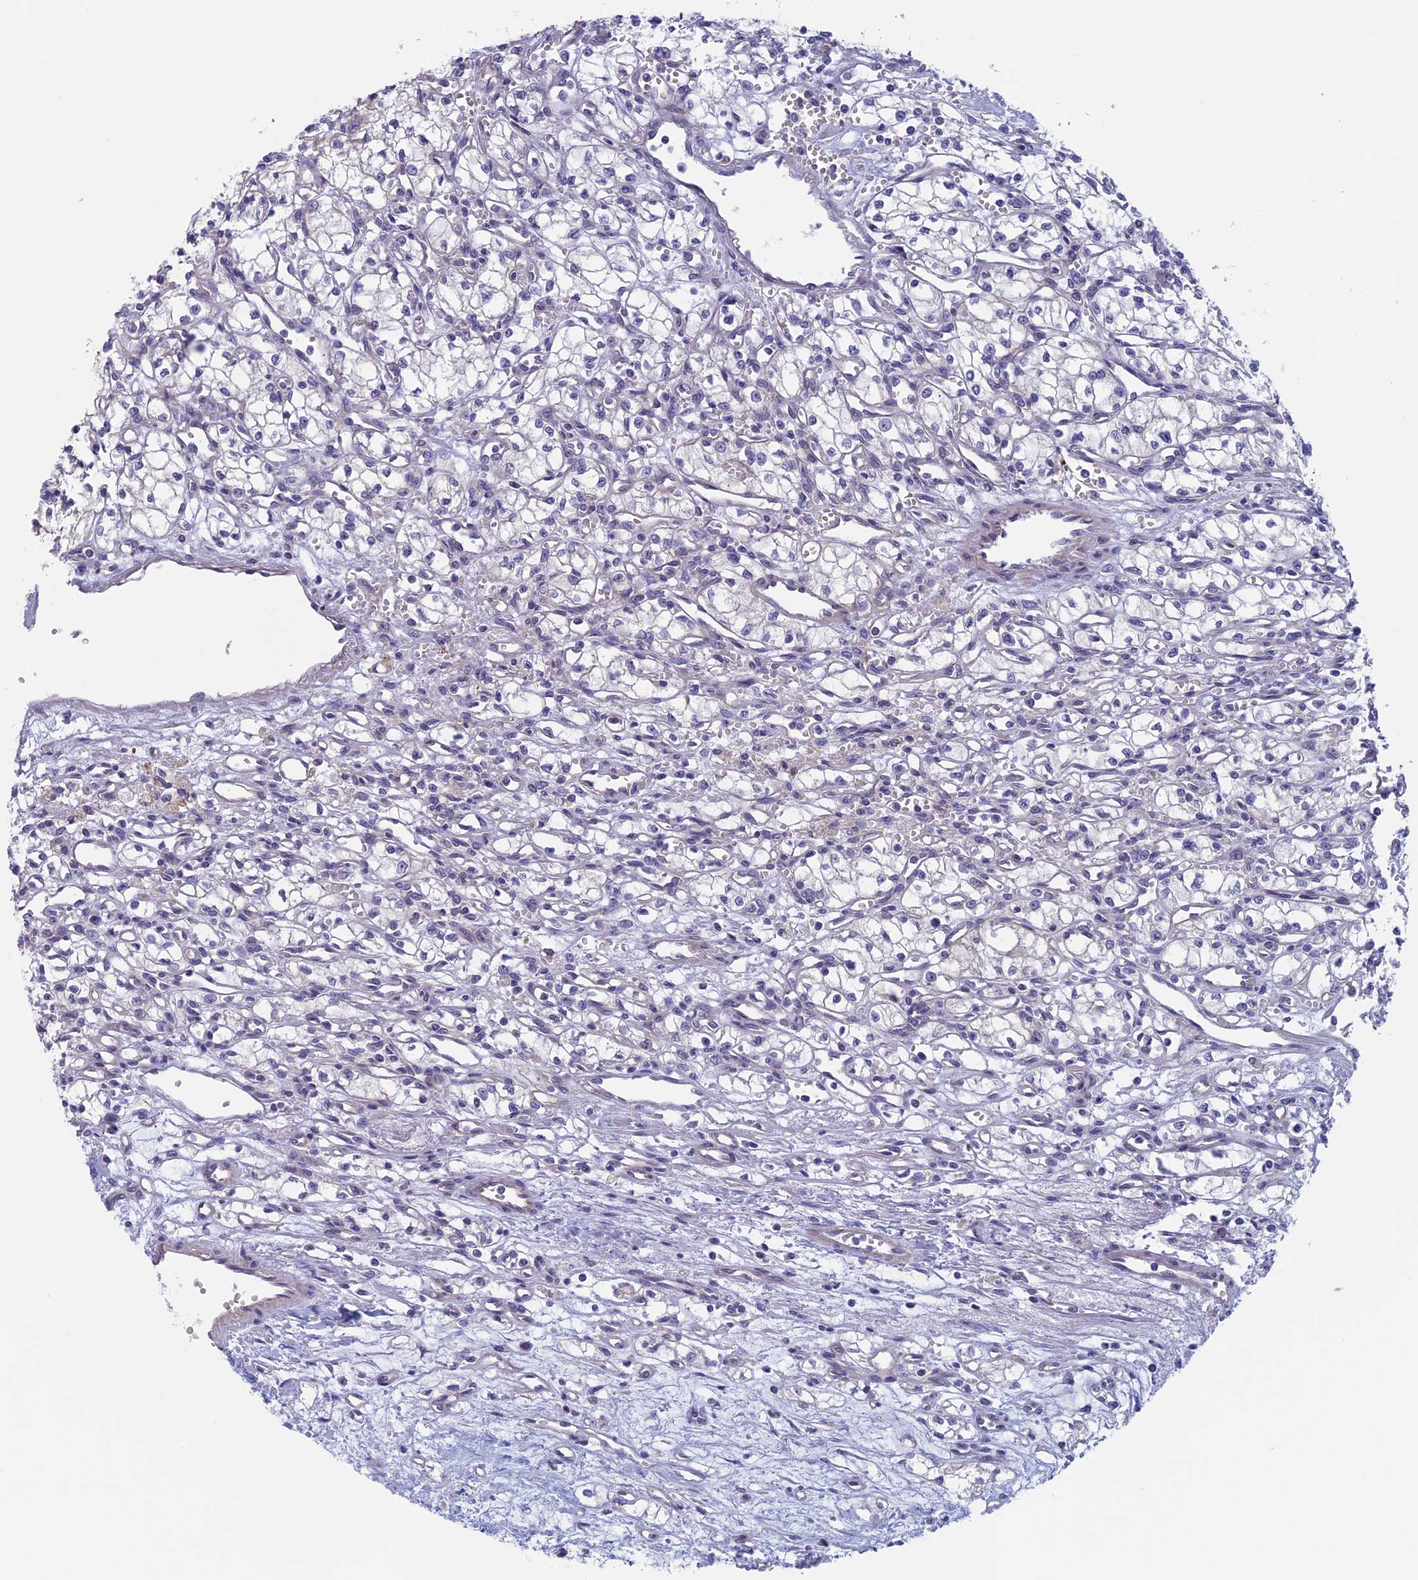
{"staining": {"intensity": "negative", "quantity": "none", "location": "none"}, "tissue": "renal cancer", "cell_type": "Tumor cells", "image_type": "cancer", "snomed": [{"axis": "morphology", "description": "Normal tissue, NOS"}, {"axis": "morphology", "description": "Adenocarcinoma, NOS"}, {"axis": "topography", "description": "Kidney"}], "caption": "The immunohistochemistry photomicrograph has no significant staining in tumor cells of renal adenocarcinoma tissue.", "gene": "CNOT6L", "patient": {"sex": "male", "age": 59}}